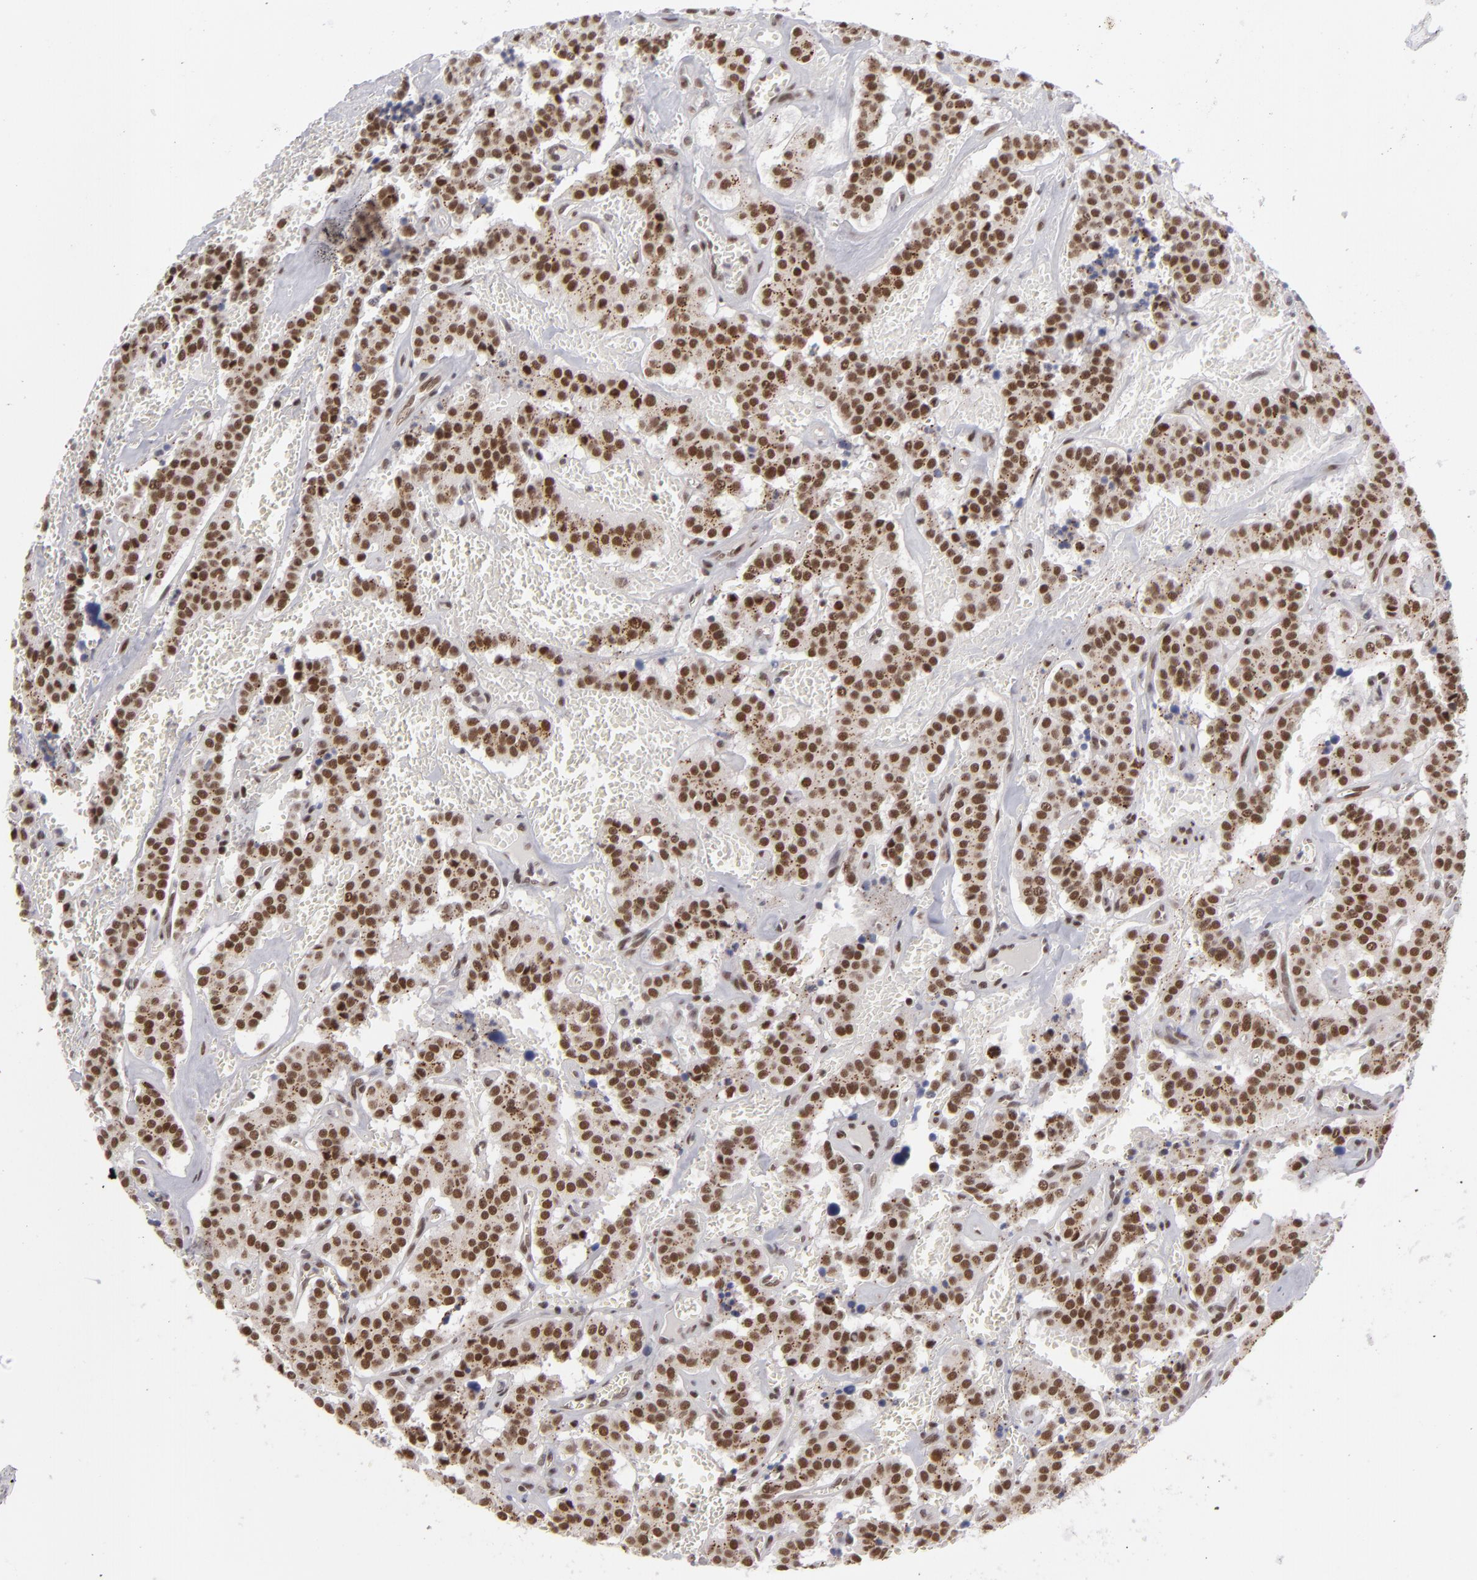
{"staining": {"intensity": "moderate", "quantity": ">75%", "location": "cytoplasmic/membranous,nuclear"}, "tissue": "carcinoid", "cell_type": "Tumor cells", "image_type": "cancer", "snomed": [{"axis": "morphology", "description": "Carcinoid, malignant, NOS"}, {"axis": "topography", "description": "Bronchus"}], "caption": "Protein staining exhibits moderate cytoplasmic/membranous and nuclear expression in approximately >75% of tumor cells in carcinoid. Nuclei are stained in blue.", "gene": "MLLT3", "patient": {"sex": "male", "age": 55}}